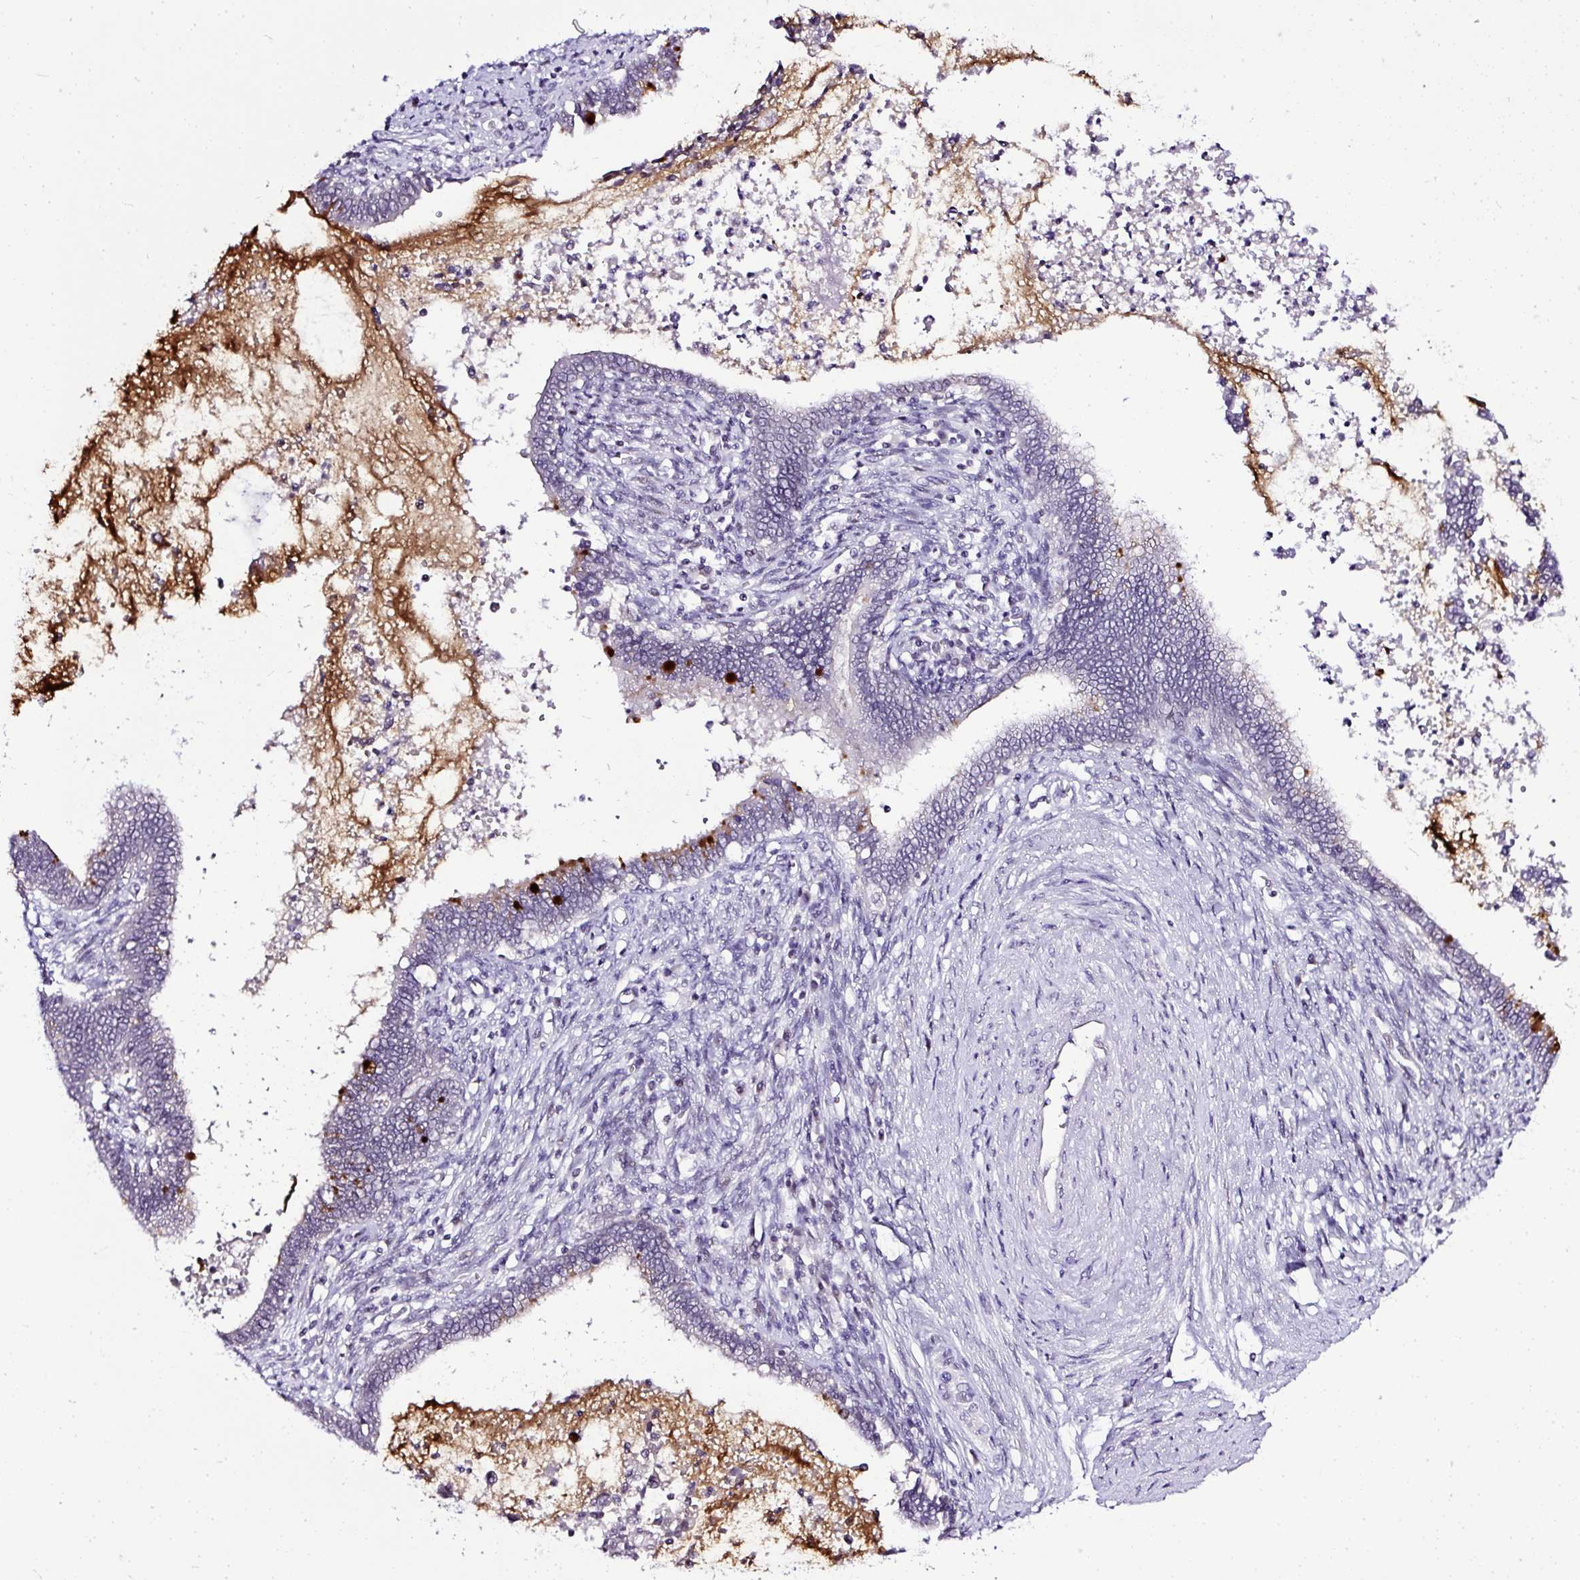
{"staining": {"intensity": "strong", "quantity": "<25%", "location": "cytoplasmic/membranous"}, "tissue": "cervical cancer", "cell_type": "Tumor cells", "image_type": "cancer", "snomed": [{"axis": "morphology", "description": "Adenocarcinoma, NOS"}, {"axis": "topography", "description": "Cervix"}], "caption": "A brown stain shows strong cytoplasmic/membranous staining of a protein in cervical adenocarcinoma tumor cells.", "gene": "WNT10B", "patient": {"sex": "female", "age": 44}}